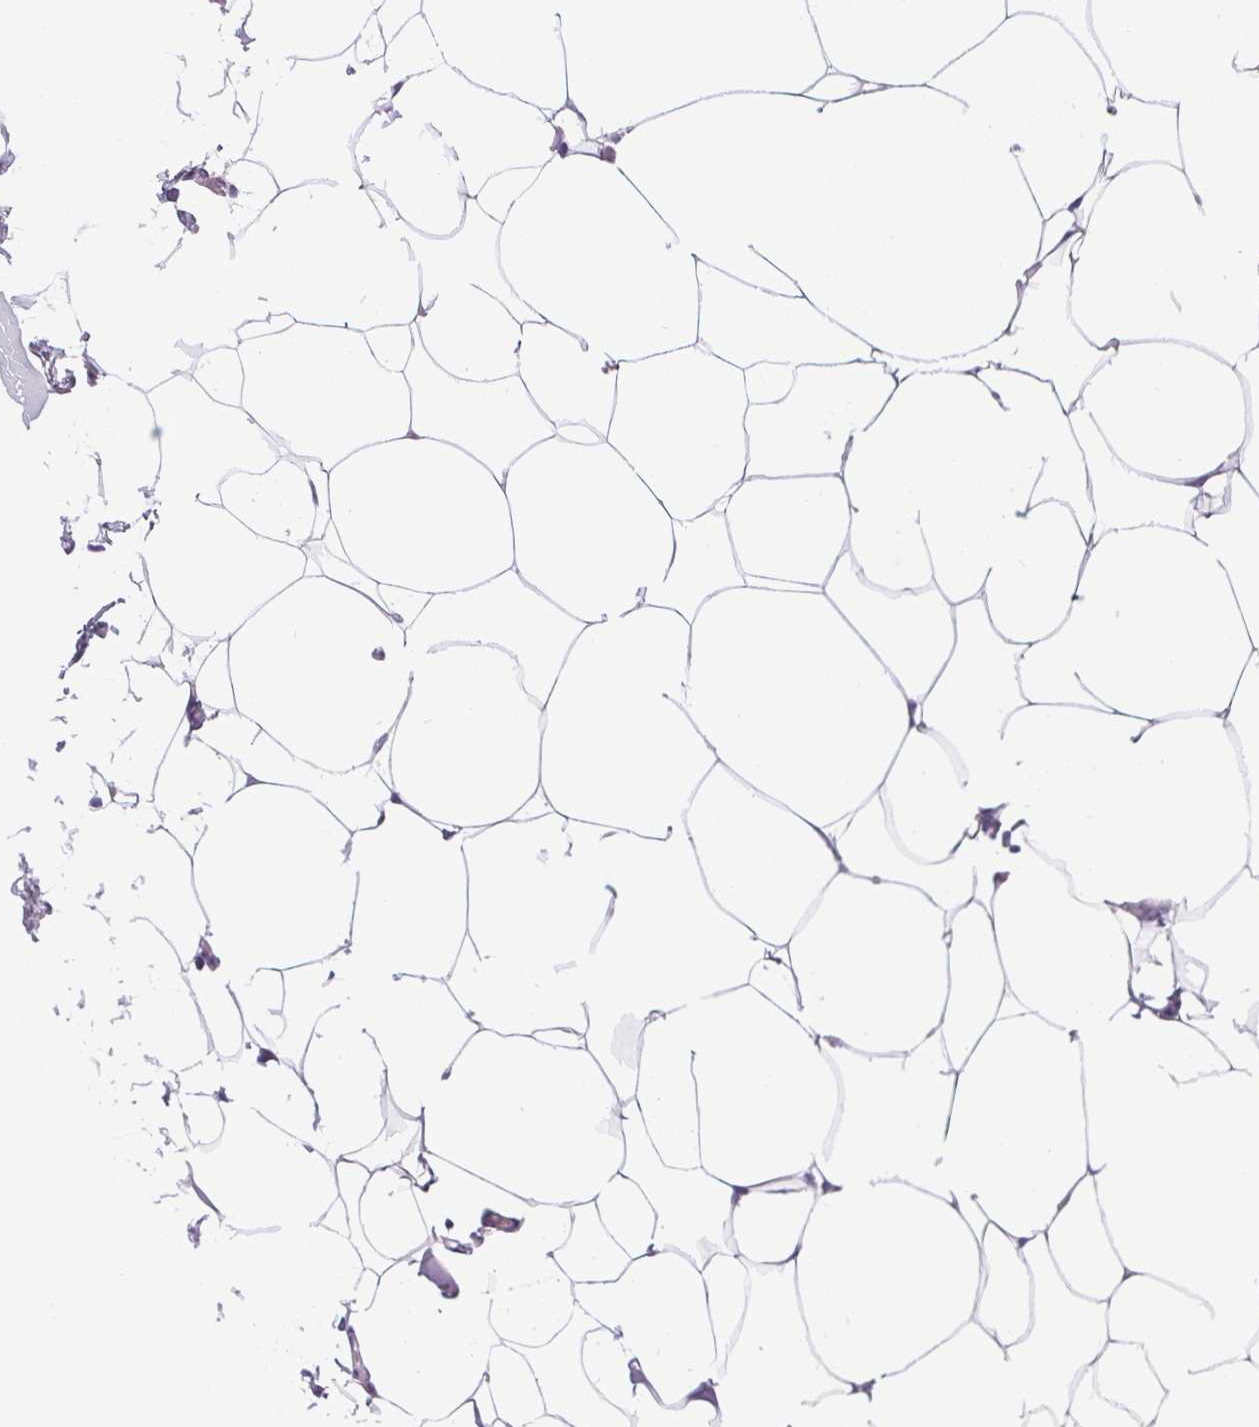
{"staining": {"intensity": "negative", "quantity": "none", "location": "none"}, "tissue": "breast", "cell_type": "Adipocytes", "image_type": "normal", "snomed": [{"axis": "morphology", "description": "Normal tissue, NOS"}, {"axis": "topography", "description": "Breast"}], "caption": "High magnification brightfield microscopy of benign breast stained with DAB (3,3'-diaminobenzidine) (brown) and counterstained with hematoxylin (blue): adipocytes show no significant positivity. (Brightfield microscopy of DAB IHC at high magnification).", "gene": "ELAVL2", "patient": {"sex": "female", "age": 32}}